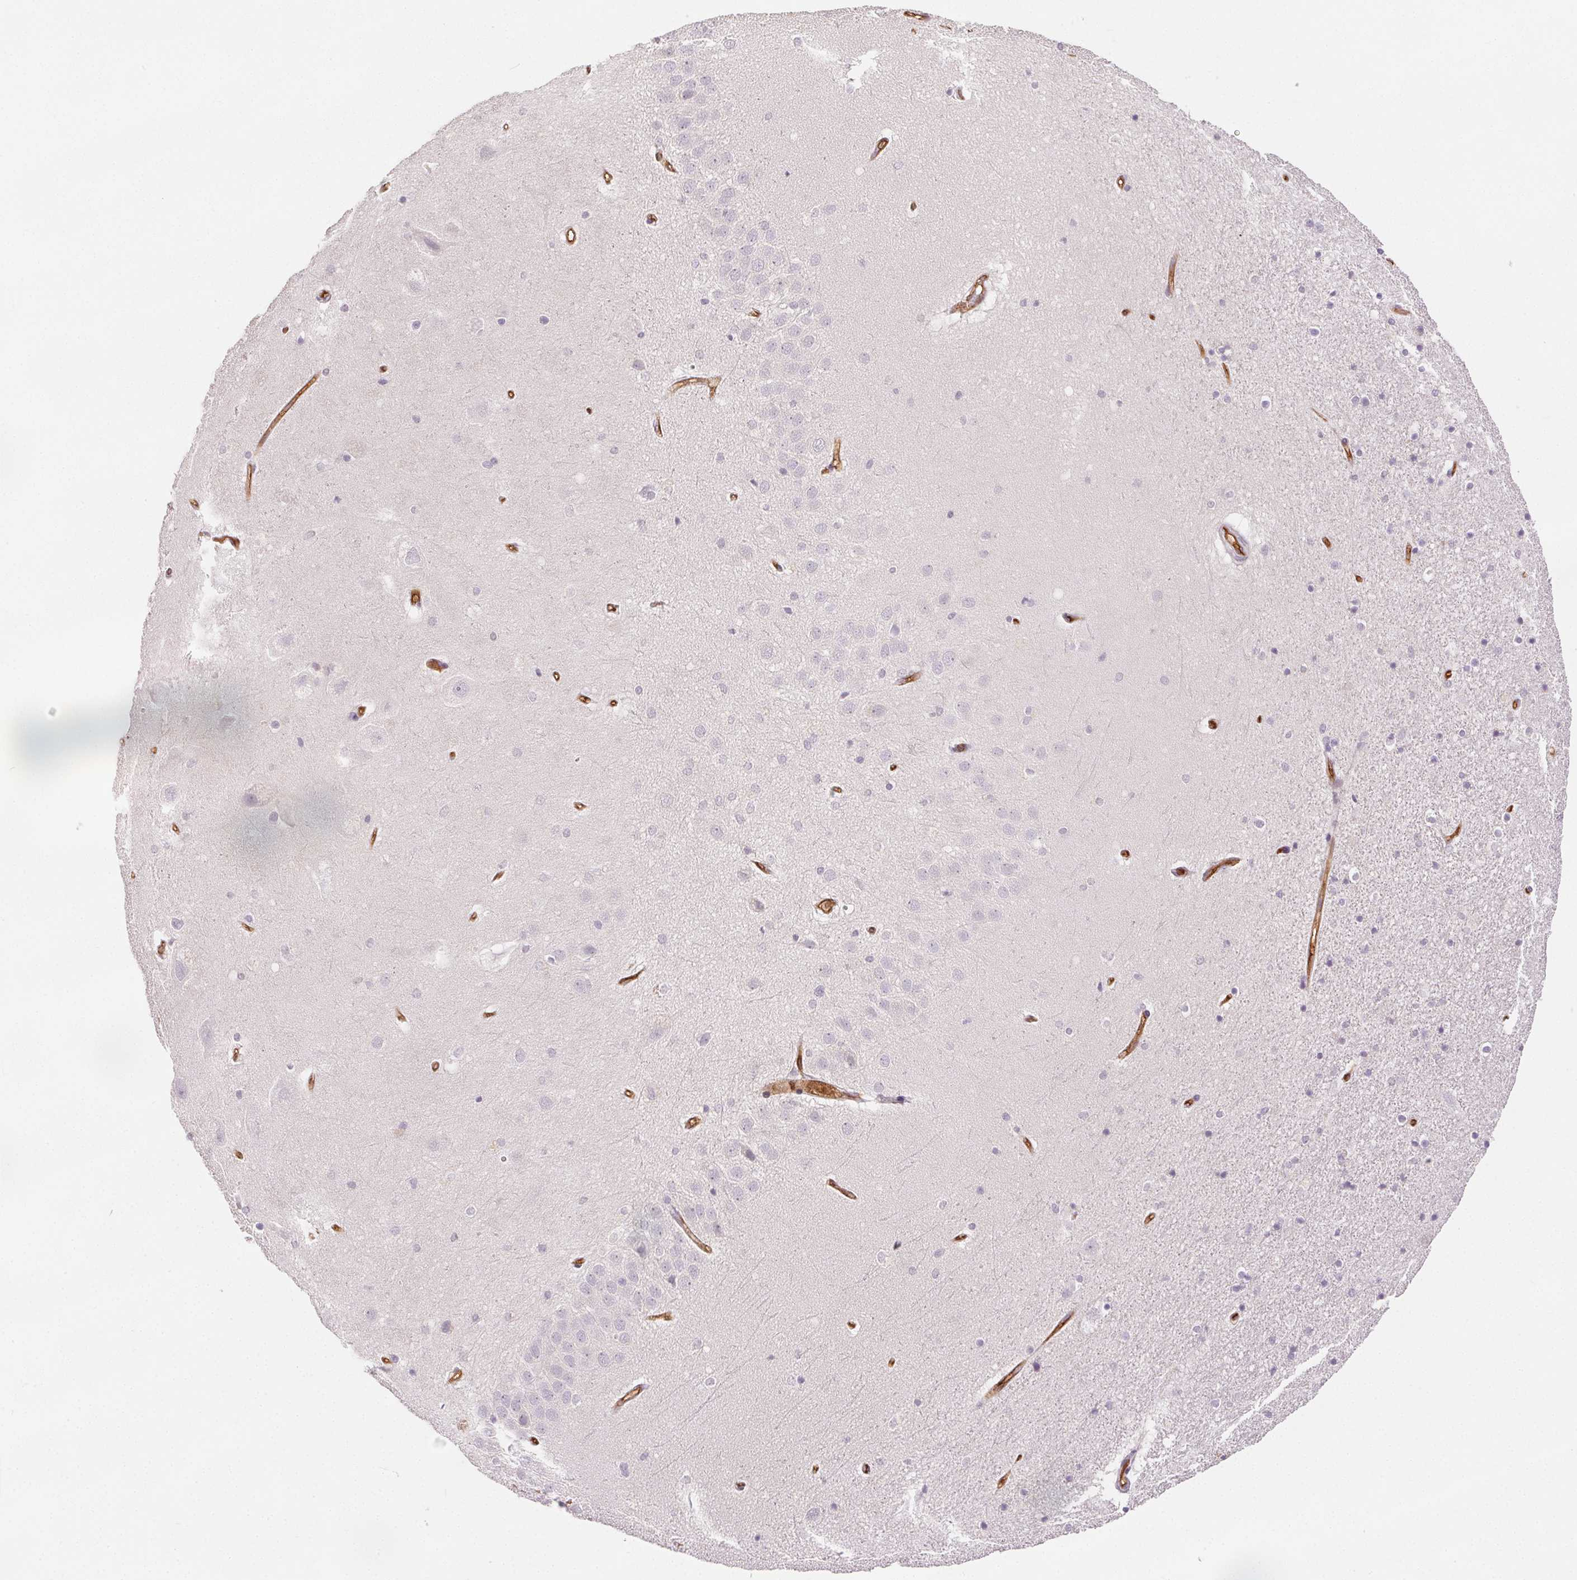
{"staining": {"intensity": "negative", "quantity": "none", "location": "none"}, "tissue": "hippocampus", "cell_type": "Glial cells", "image_type": "normal", "snomed": [{"axis": "morphology", "description": "Normal tissue, NOS"}, {"axis": "topography", "description": "Hippocampus"}], "caption": "IHC photomicrograph of benign hippocampus: hippocampus stained with DAB (3,3'-diaminobenzidine) displays no significant protein expression in glial cells.", "gene": "PODXL", "patient": {"sex": "male", "age": 63}}